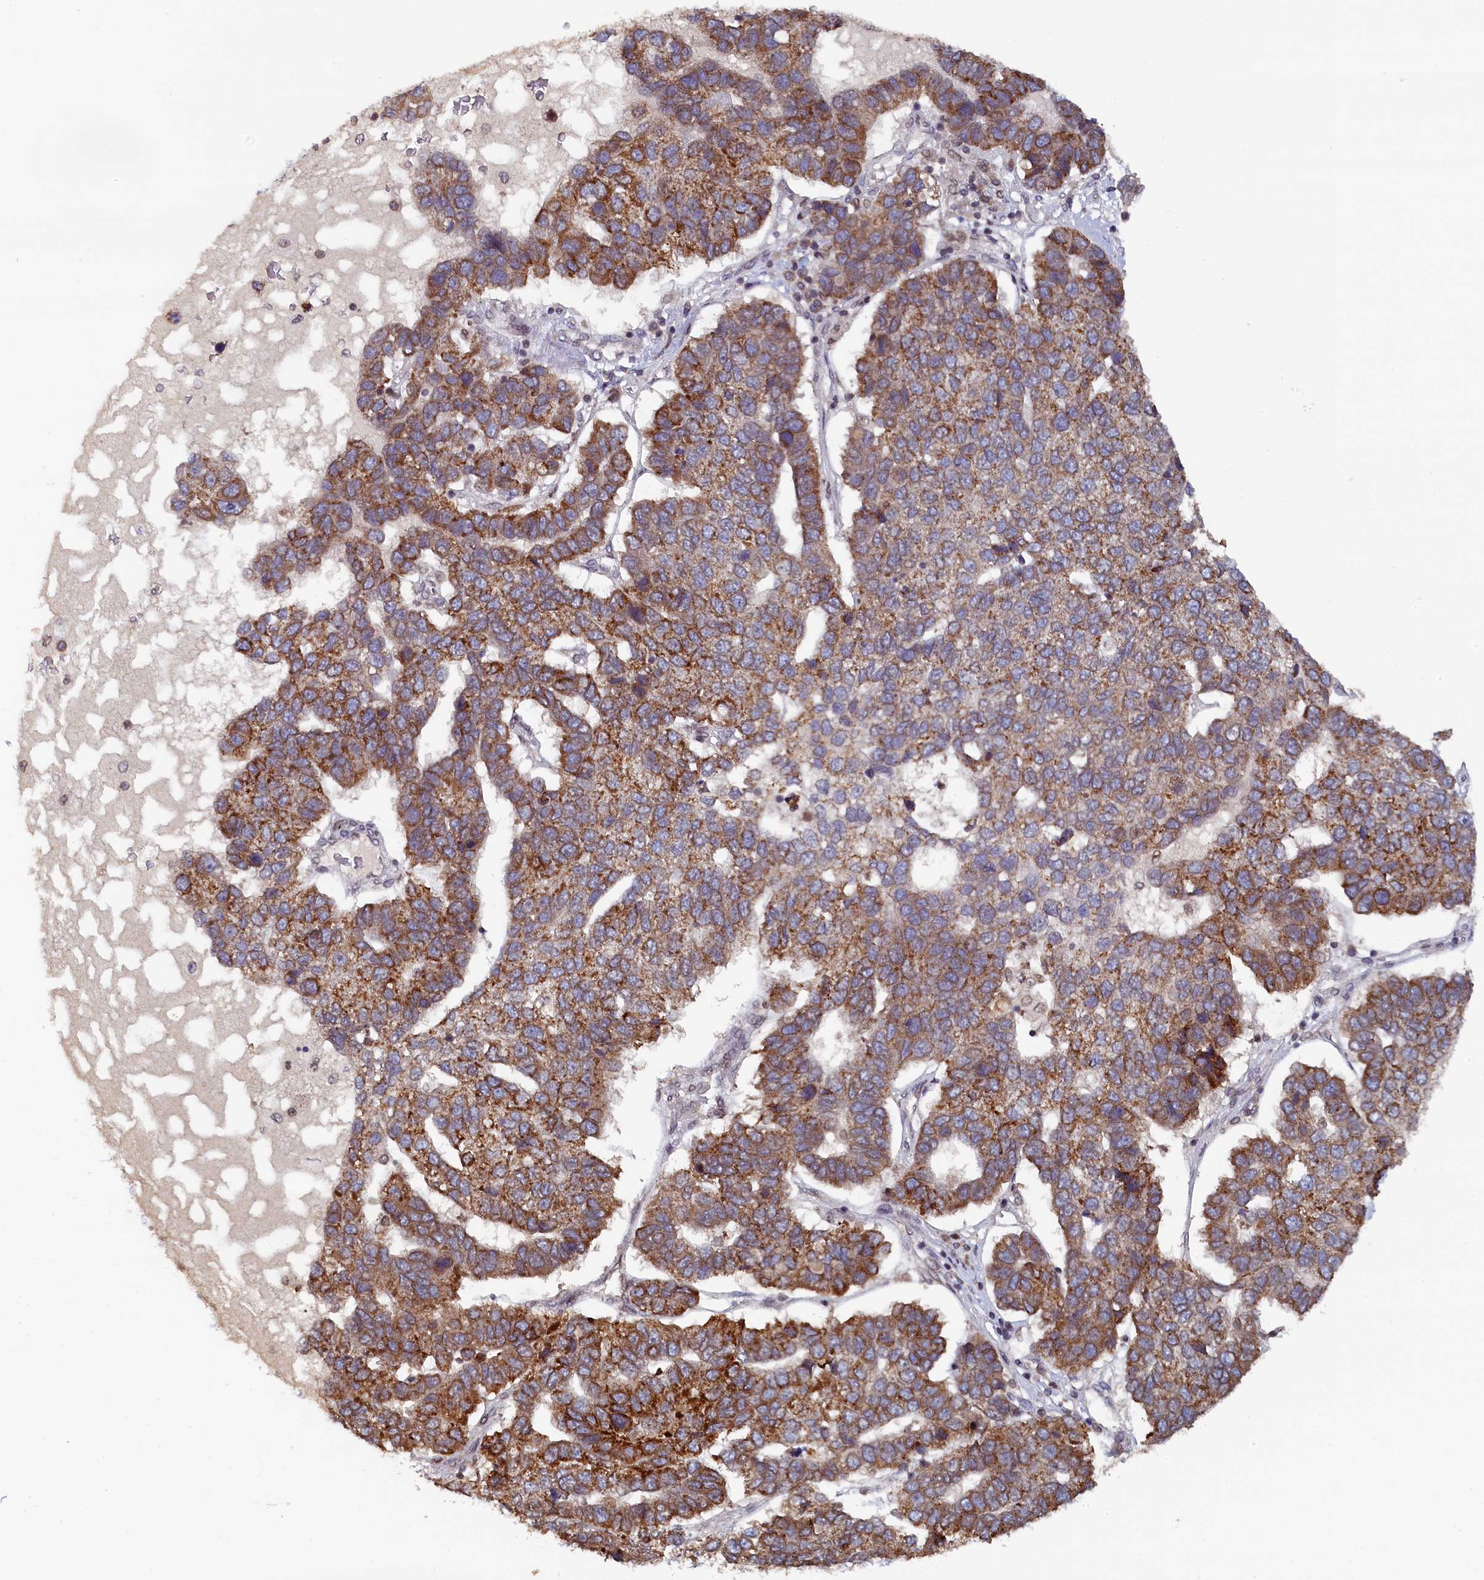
{"staining": {"intensity": "moderate", "quantity": ">75%", "location": "cytoplasmic/membranous"}, "tissue": "pancreatic cancer", "cell_type": "Tumor cells", "image_type": "cancer", "snomed": [{"axis": "morphology", "description": "Adenocarcinoma, NOS"}, {"axis": "topography", "description": "Pancreas"}], "caption": "This is an image of IHC staining of pancreatic adenocarcinoma, which shows moderate staining in the cytoplasmic/membranous of tumor cells.", "gene": "ANKEF1", "patient": {"sex": "female", "age": 61}}